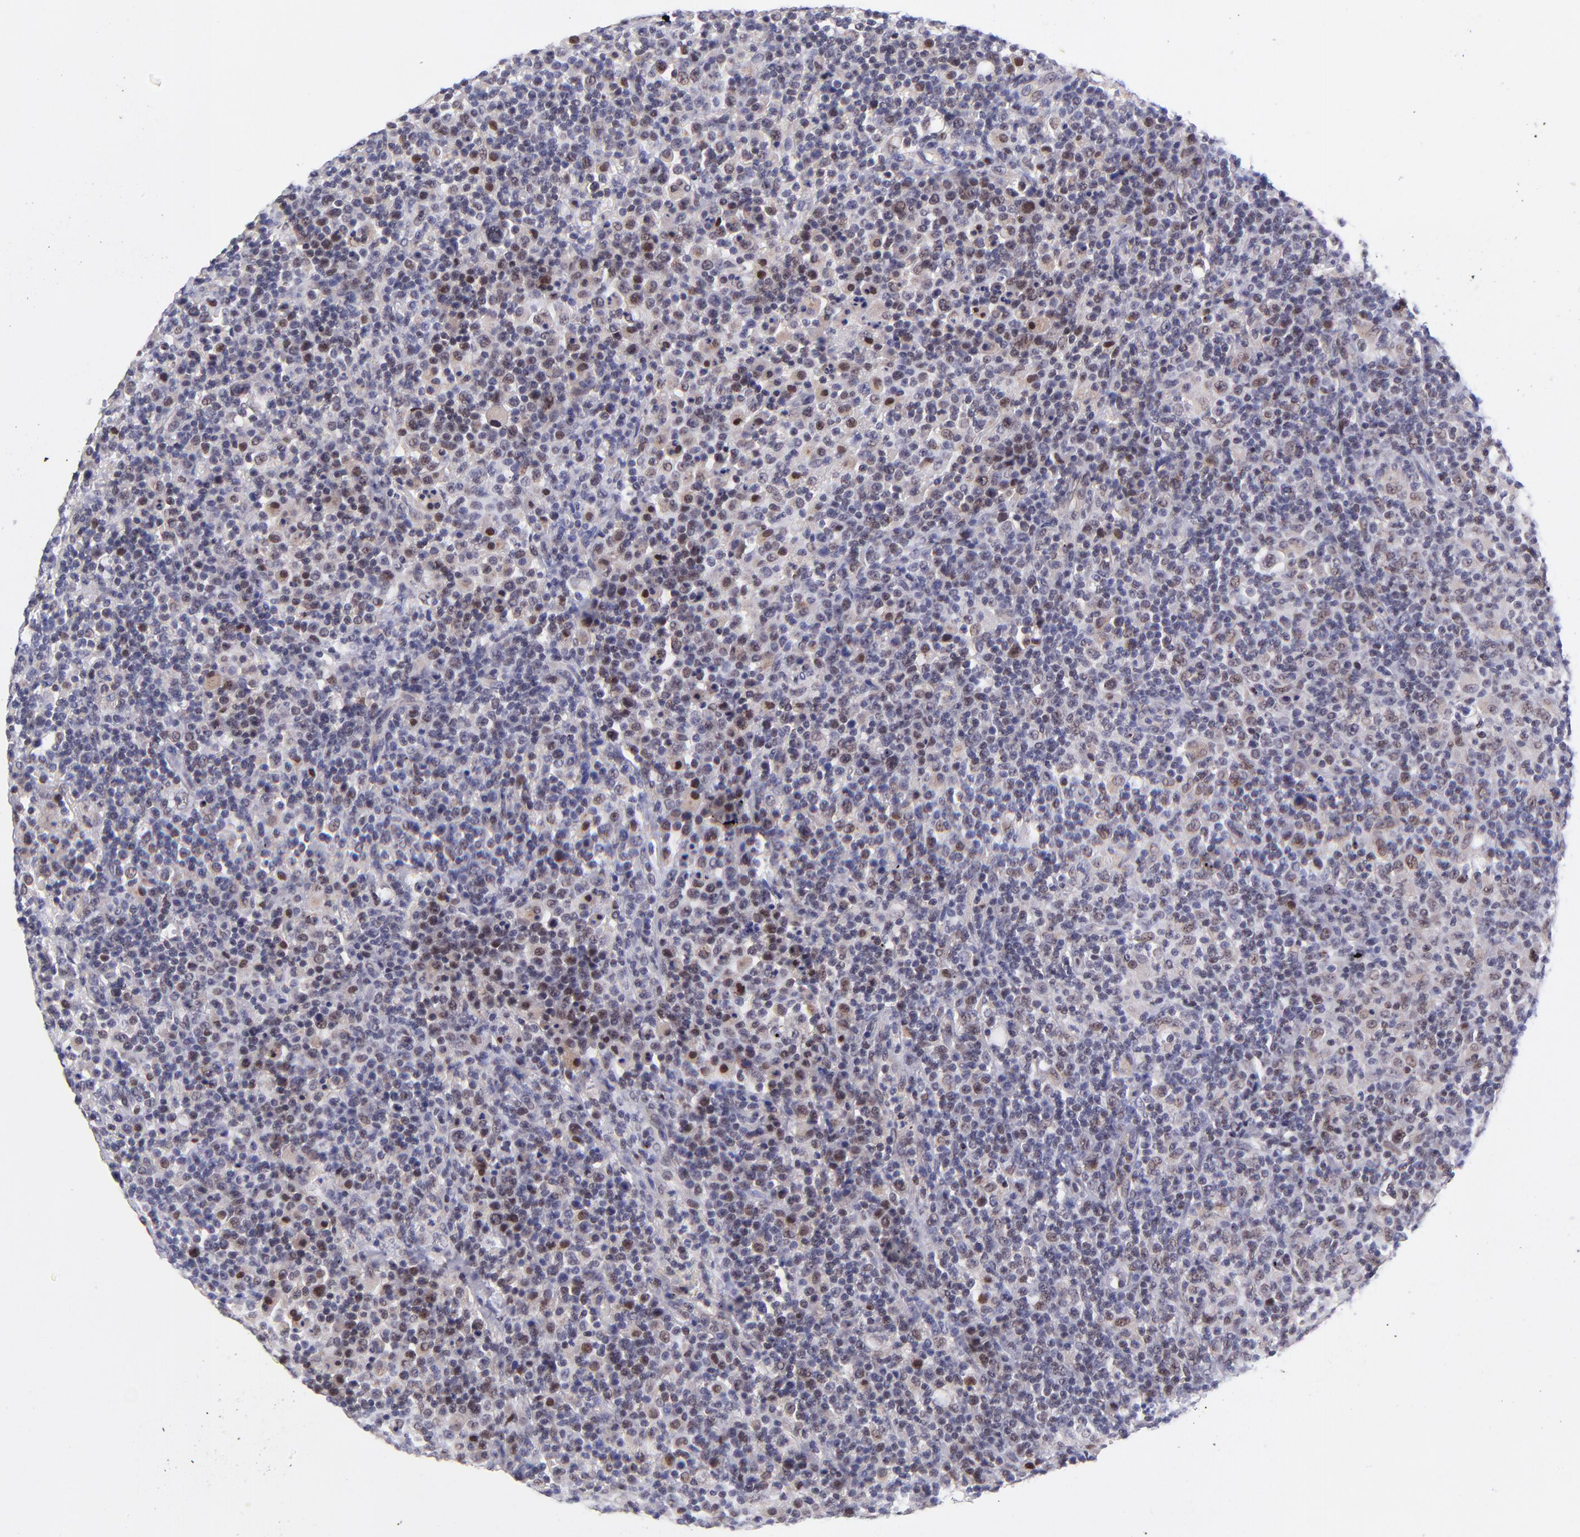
{"staining": {"intensity": "strong", "quantity": "<25%", "location": "nuclear"}, "tissue": "lymphoma", "cell_type": "Tumor cells", "image_type": "cancer", "snomed": [{"axis": "morphology", "description": "Hodgkin's disease, NOS"}, {"axis": "topography", "description": "Lymph node"}], "caption": "This photomicrograph displays immunohistochemistry staining of human Hodgkin's disease, with medium strong nuclear staining in approximately <25% of tumor cells.", "gene": "SOX6", "patient": {"sex": "male", "age": 65}}